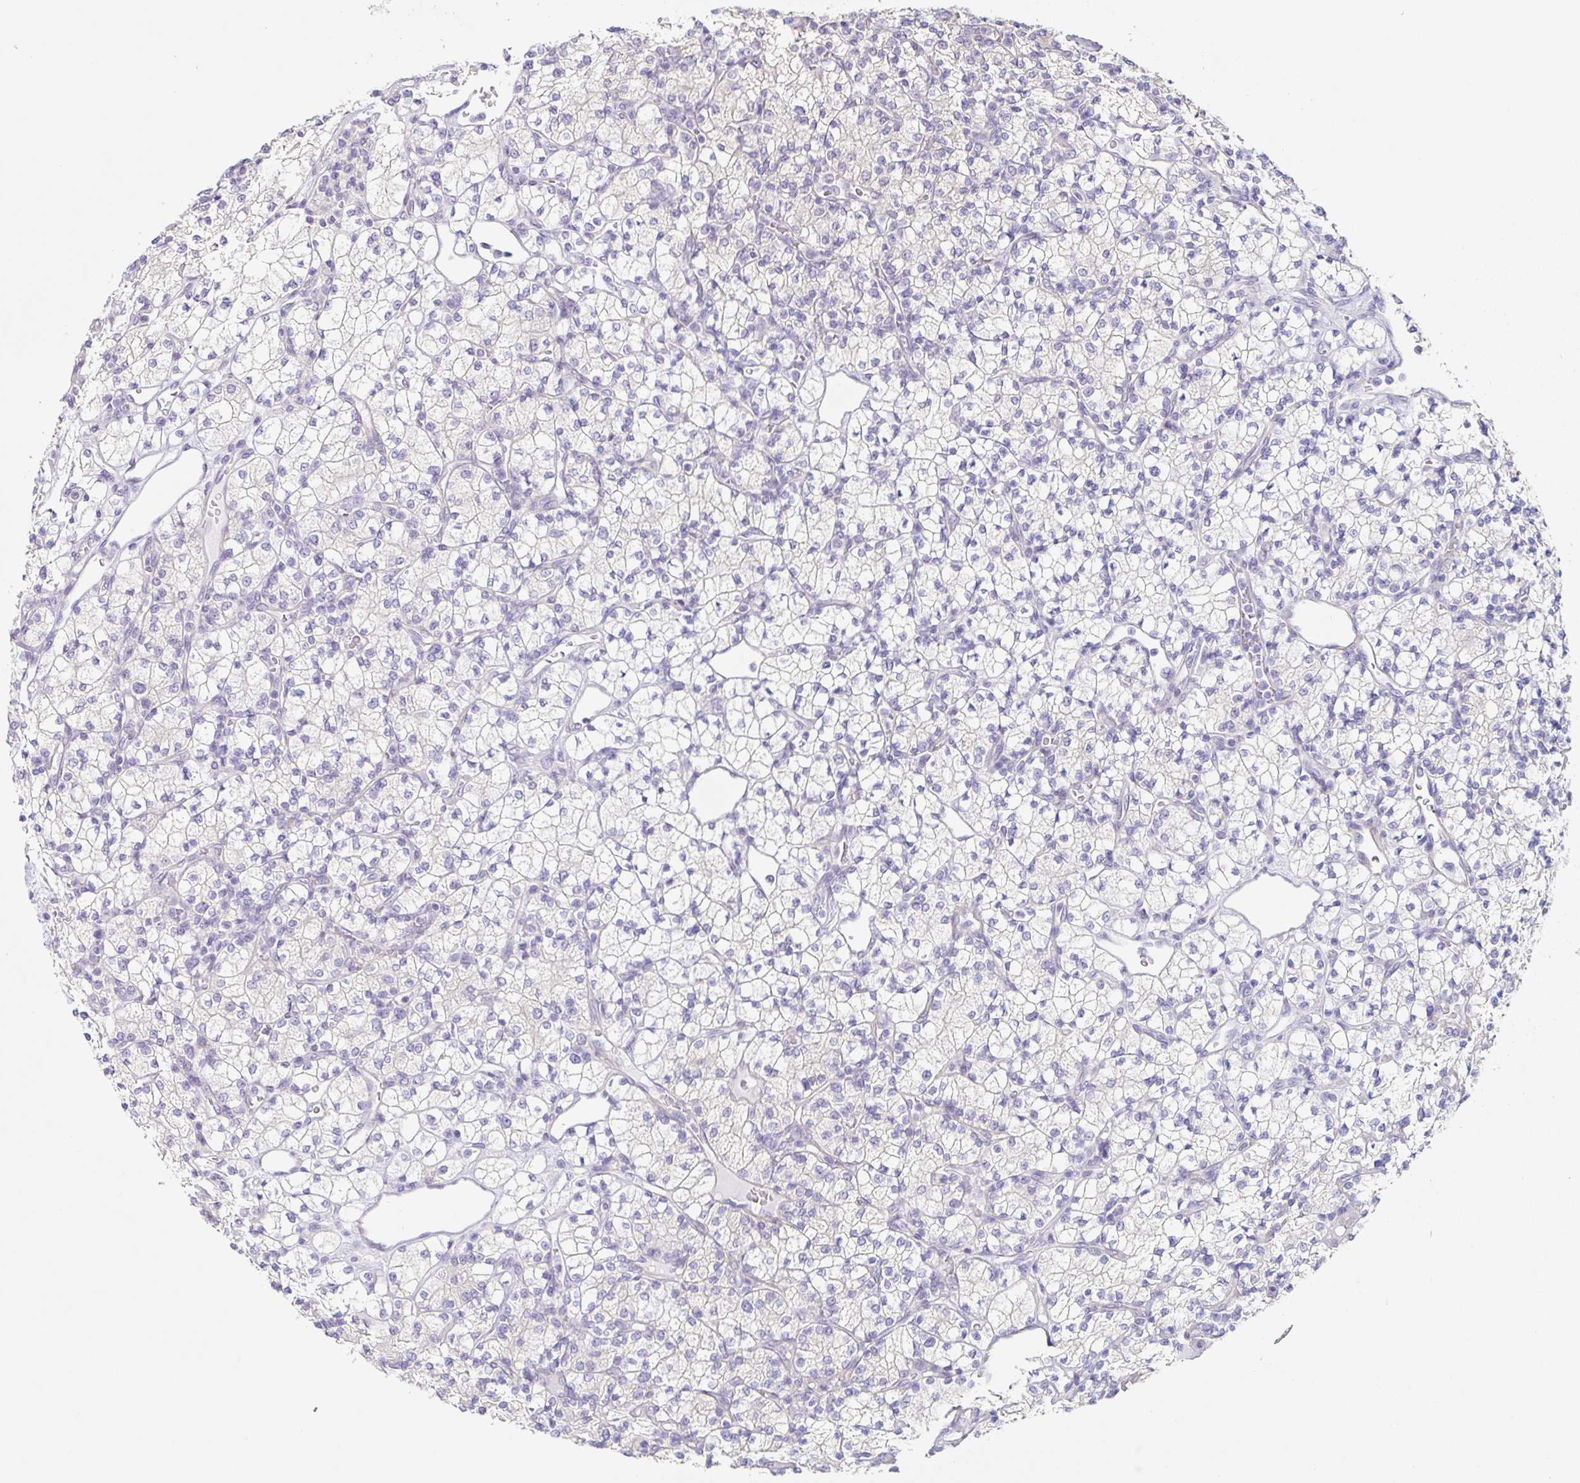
{"staining": {"intensity": "negative", "quantity": "none", "location": "none"}, "tissue": "renal cancer", "cell_type": "Tumor cells", "image_type": "cancer", "snomed": [{"axis": "morphology", "description": "Adenocarcinoma, NOS"}, {"axis": "topography", "description": "Kidney"}], "caption": "High magnification brightfield microscopy of renal cancer (adenocarcinoma) stained with DAB (3,3'-diaminobenzidine) (brown) and counterstained with hematoxylin (blue): tumor cells show no significant positivity.", "gene": "DCAF17", "patient": {"sex": "male", "age": 77}}